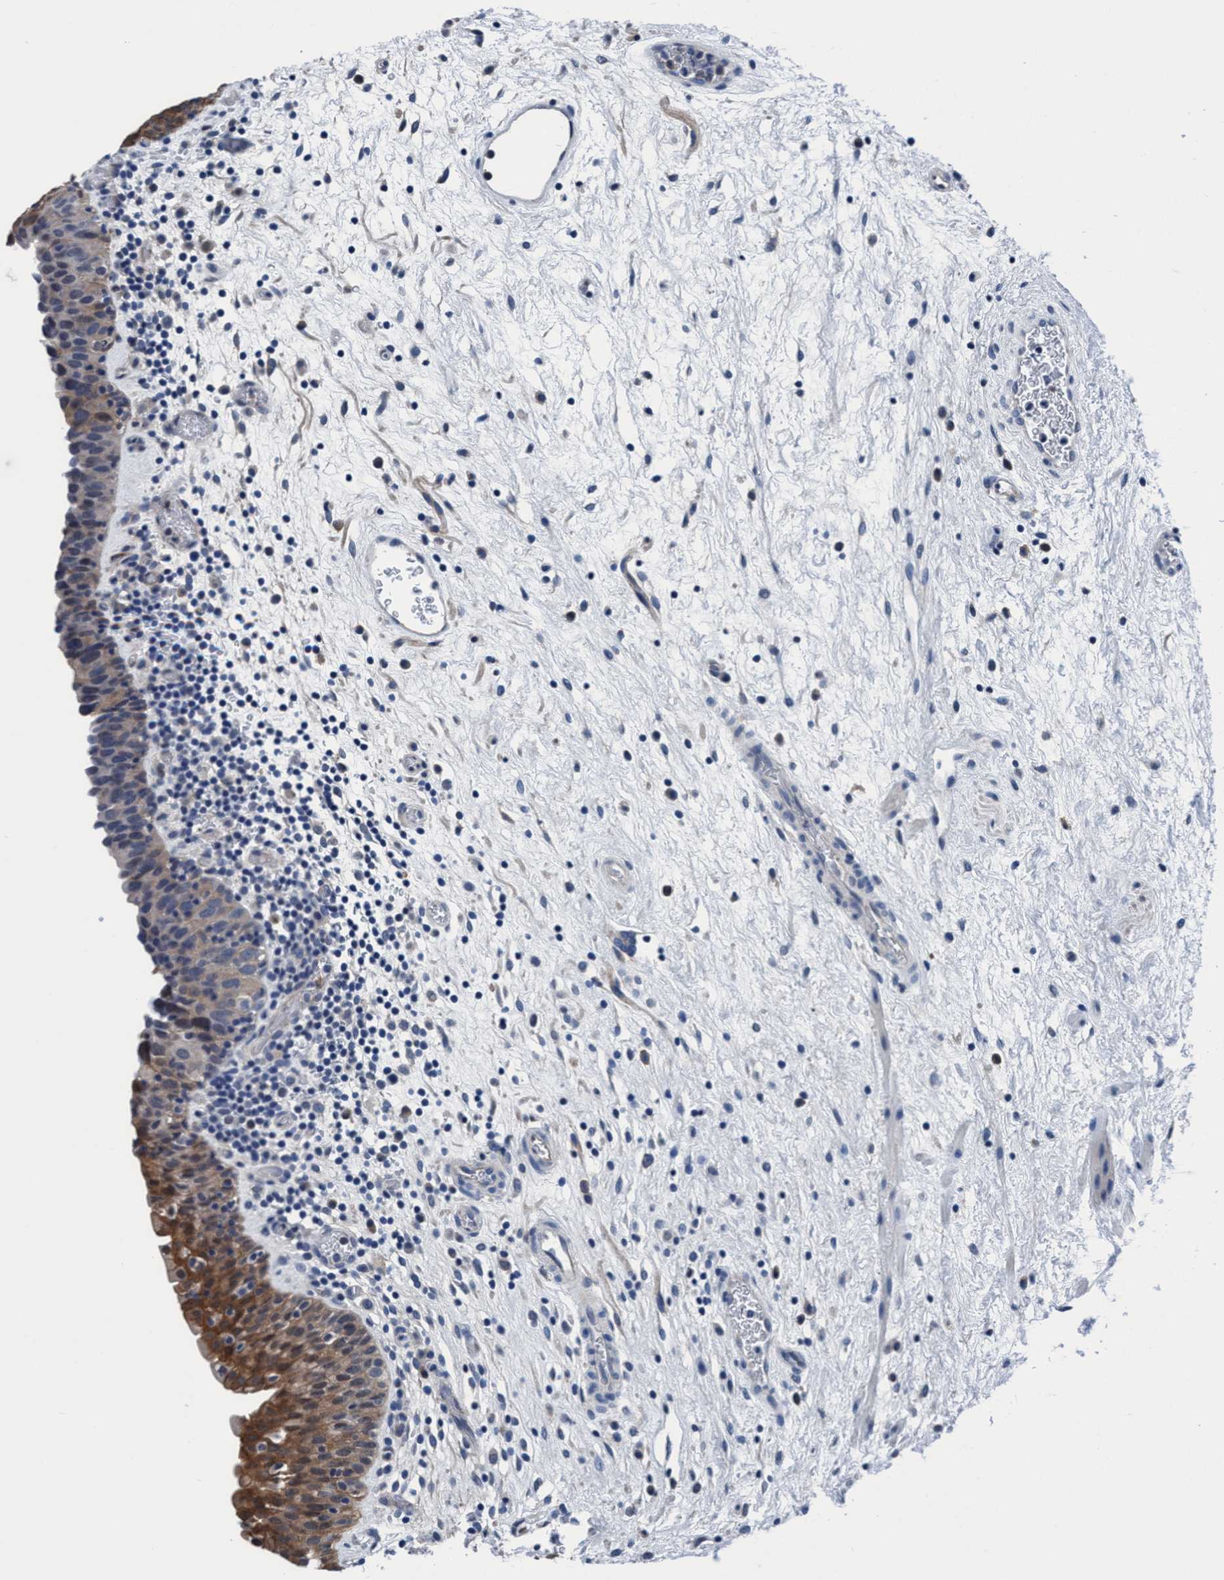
{"staining": {"intensity": "strong", "quantity": "25%-75%", "location": "cytoplasmic/membranous"}, "tissue": "urinary bladder", "cell_type": "Urothelial cells", "image_type": "normal", "snomed": [{"axis": "morphology", "description": "Normal tissue, NOS"}, {"axis": "topography", "description": "Urinary bladder"}], "caption": "Urinary bladder stained with a brown dye displays strong cytoplasmic/membranous positive expression in approximately 25%-75% of urothelial cells.", "gene": "TMEM94", "patient": {"sex": "male", "age": 37}}